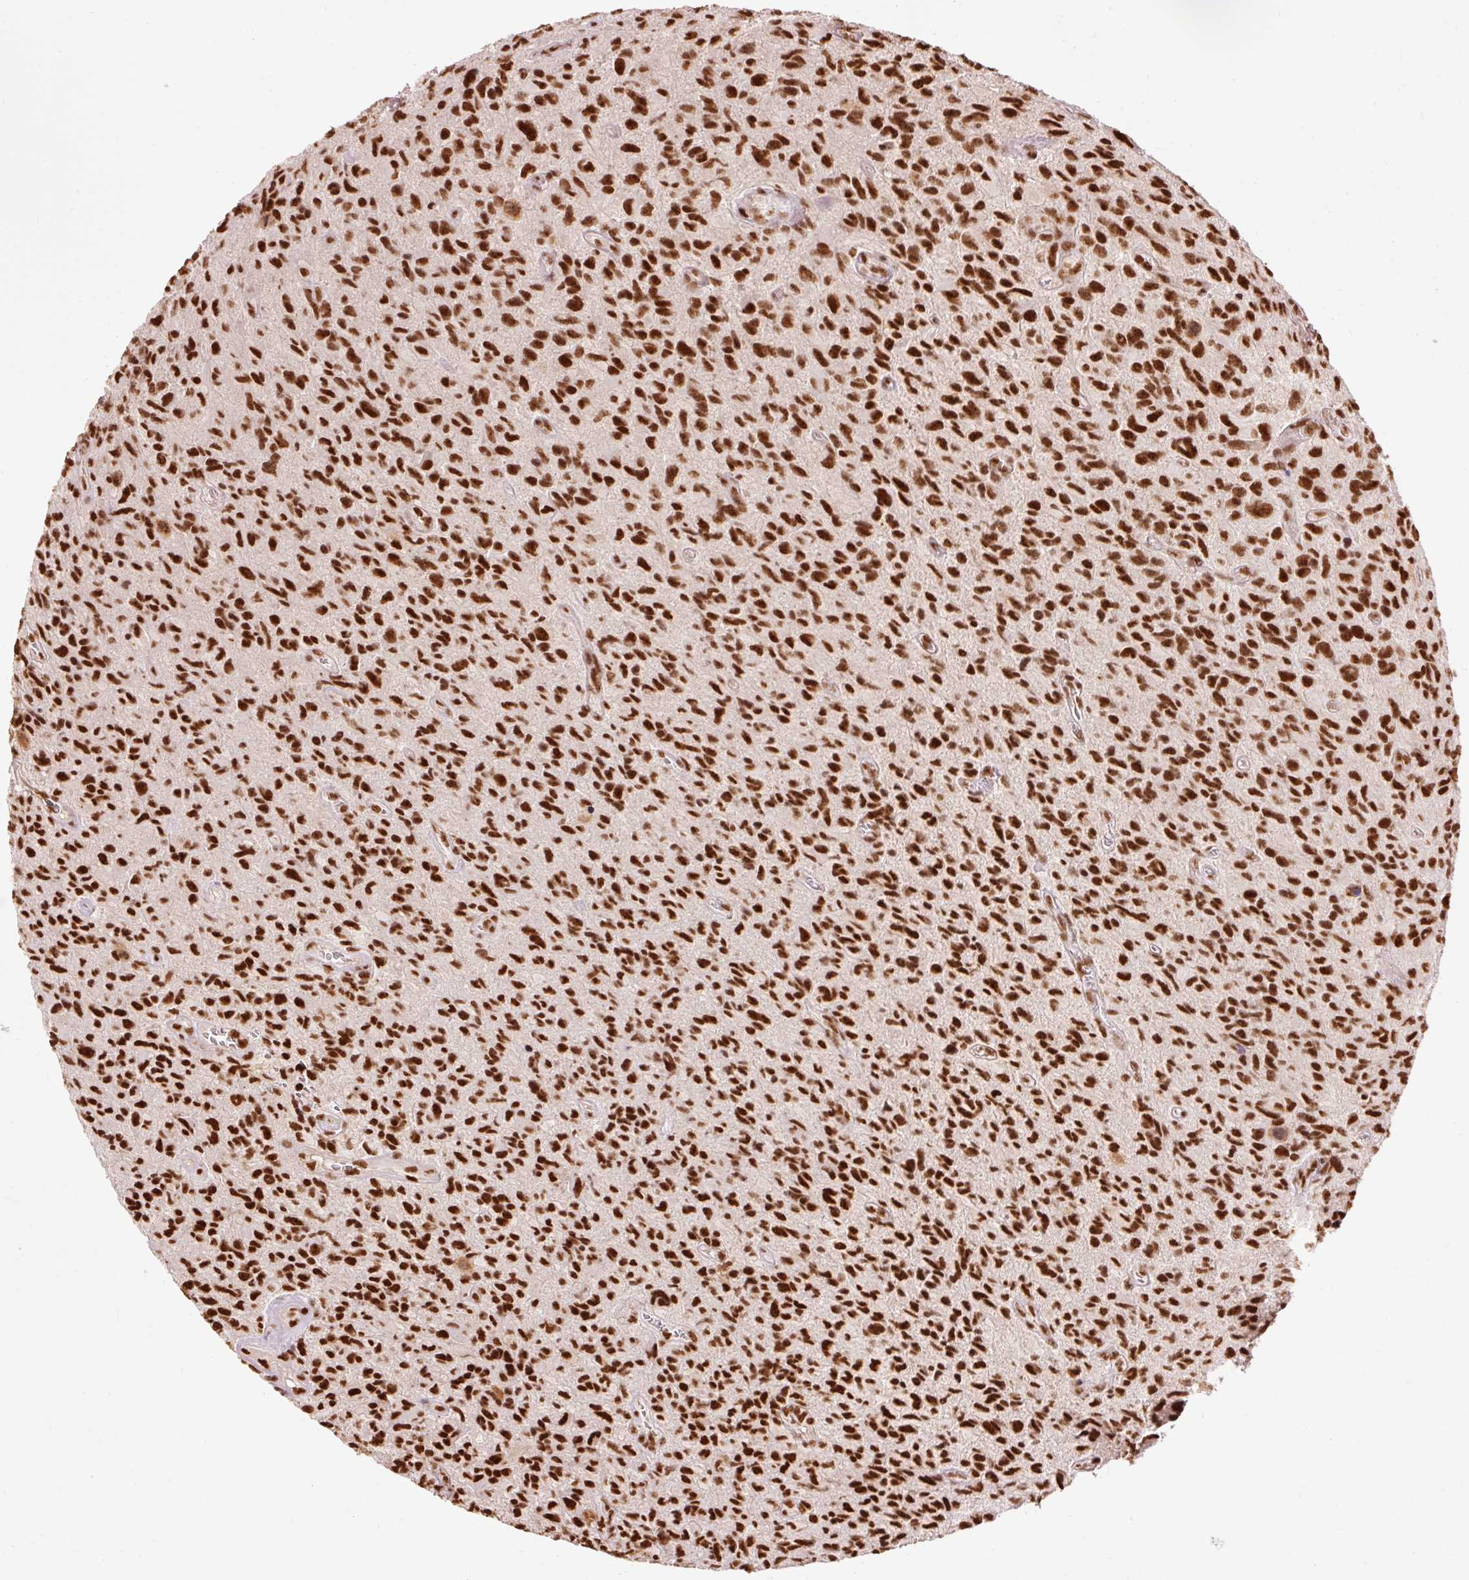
{"staining": {"intensity": "strong", "quantity": ">75%", "location": "nuclear"}, "tissue": "glioma", "cell_type": "Tumor cells", "image_type": "cancer", "snomed": [{"axis": "morphology", "description": "Glioma, malignant, High grade"}, {"axis": "topography", "description": "Brain"}], "caption": "Immunohistochemical staining of human malignant high-grade glioma demonstrates strong nuclear protein expression in about >75% of tumor cells.", "gene": "ZBTB44", "patient": {"sex": "male", "age": 76}}